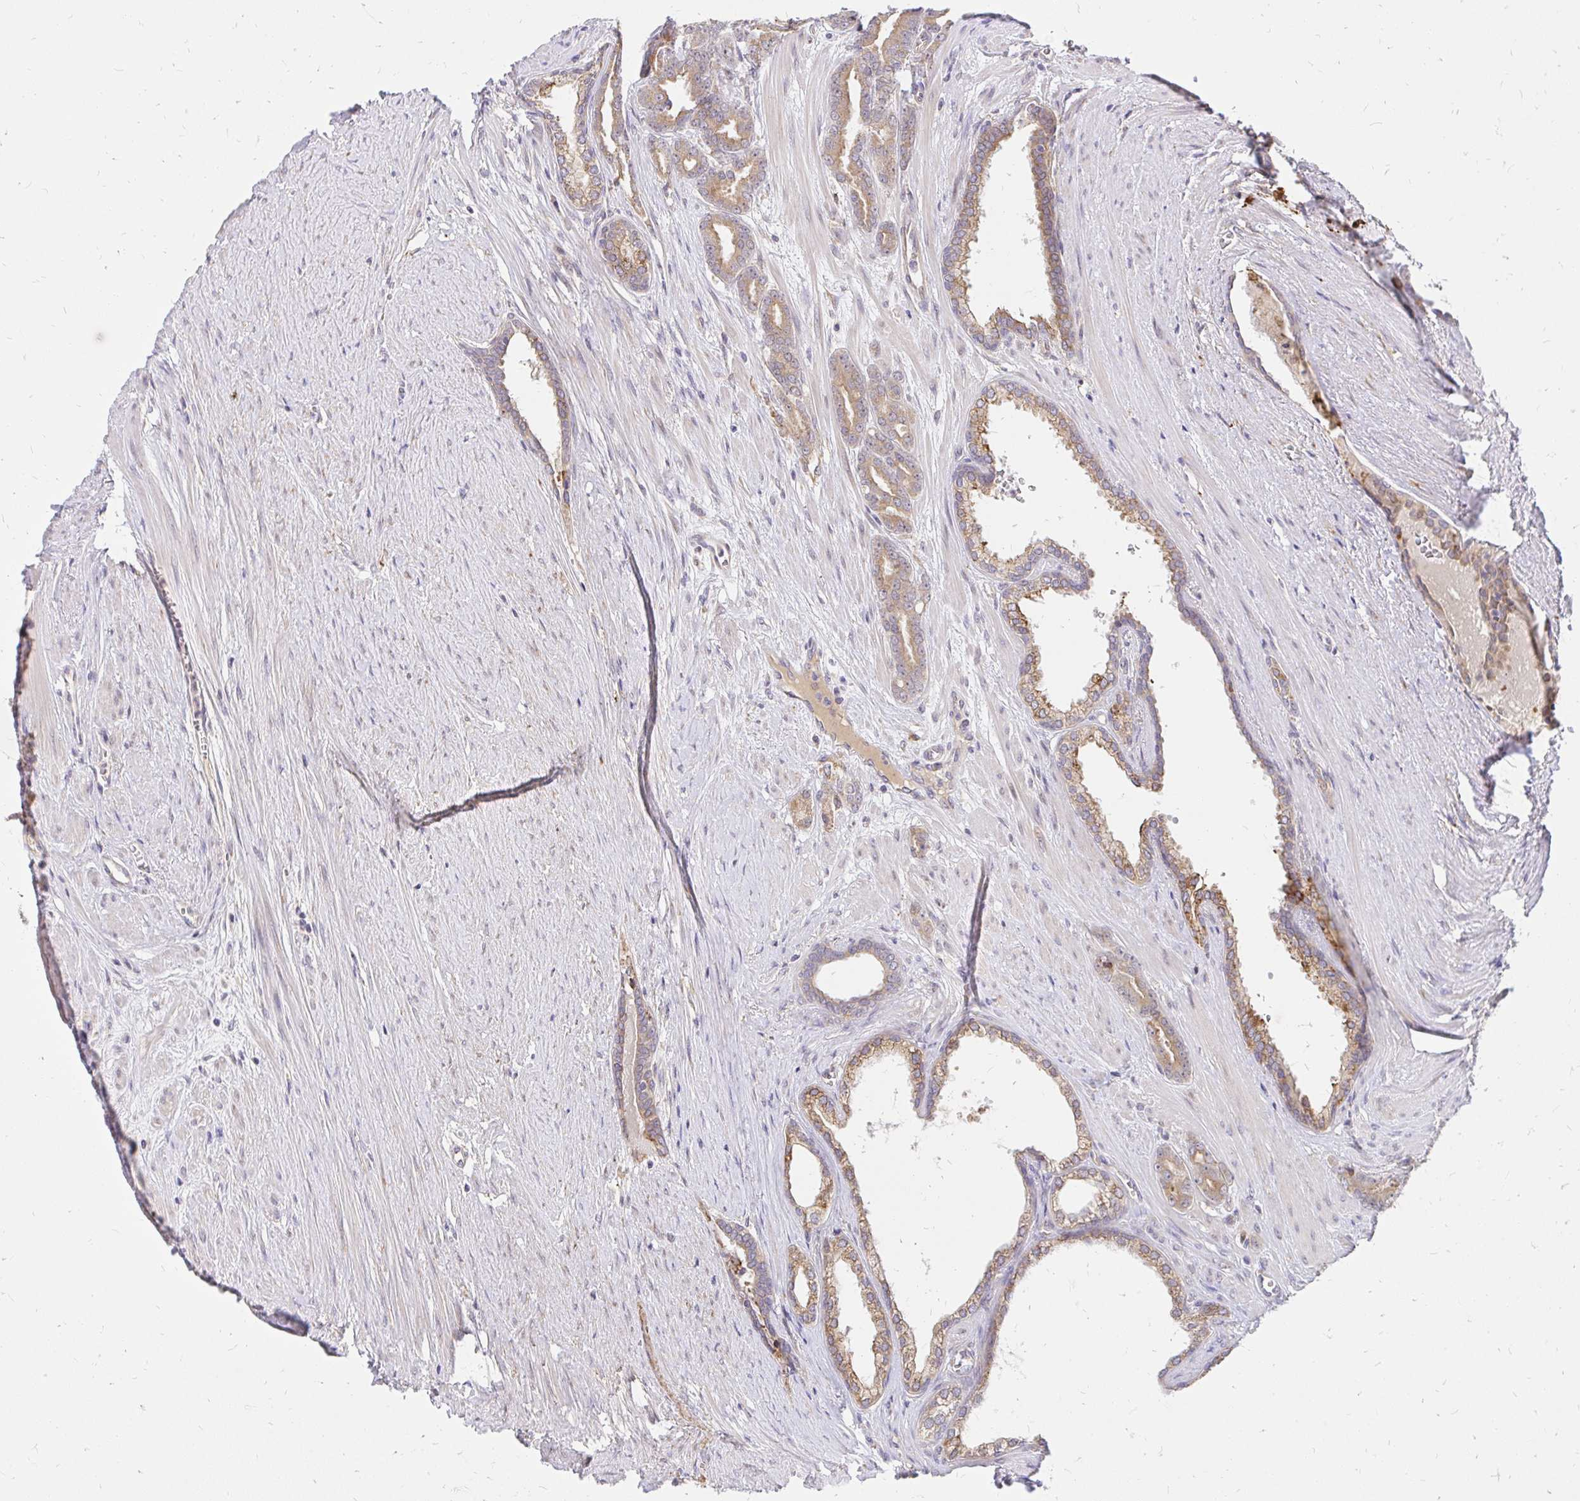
{"staining": {"intensity": "moderate", "quantity": ">75%", "location": "cytoplasmic/membranous"}, "tissue": "prostate cancer", "cell_type": "Tumor cells", "image_type": "cancer", "snomed": [{"axis": "morphology", "description": "Adenocarcinoma, High grade"}, {"axis": "topography", "description": "Prostate"}], "caption": "A high-resolution photomicrograph shows IHC staining of adenocarcinoma (high-grade) (prostate), which reveals moderate cytoplasmic/membranous expression in approximately >75% of tumor cells. (Stains: DAB in brown, nuclei in blue, Microscopy: brightfield microscopy at high magnification).", "gene": "NAALAD2", "patient": {"sex": "male", "age": 60}}